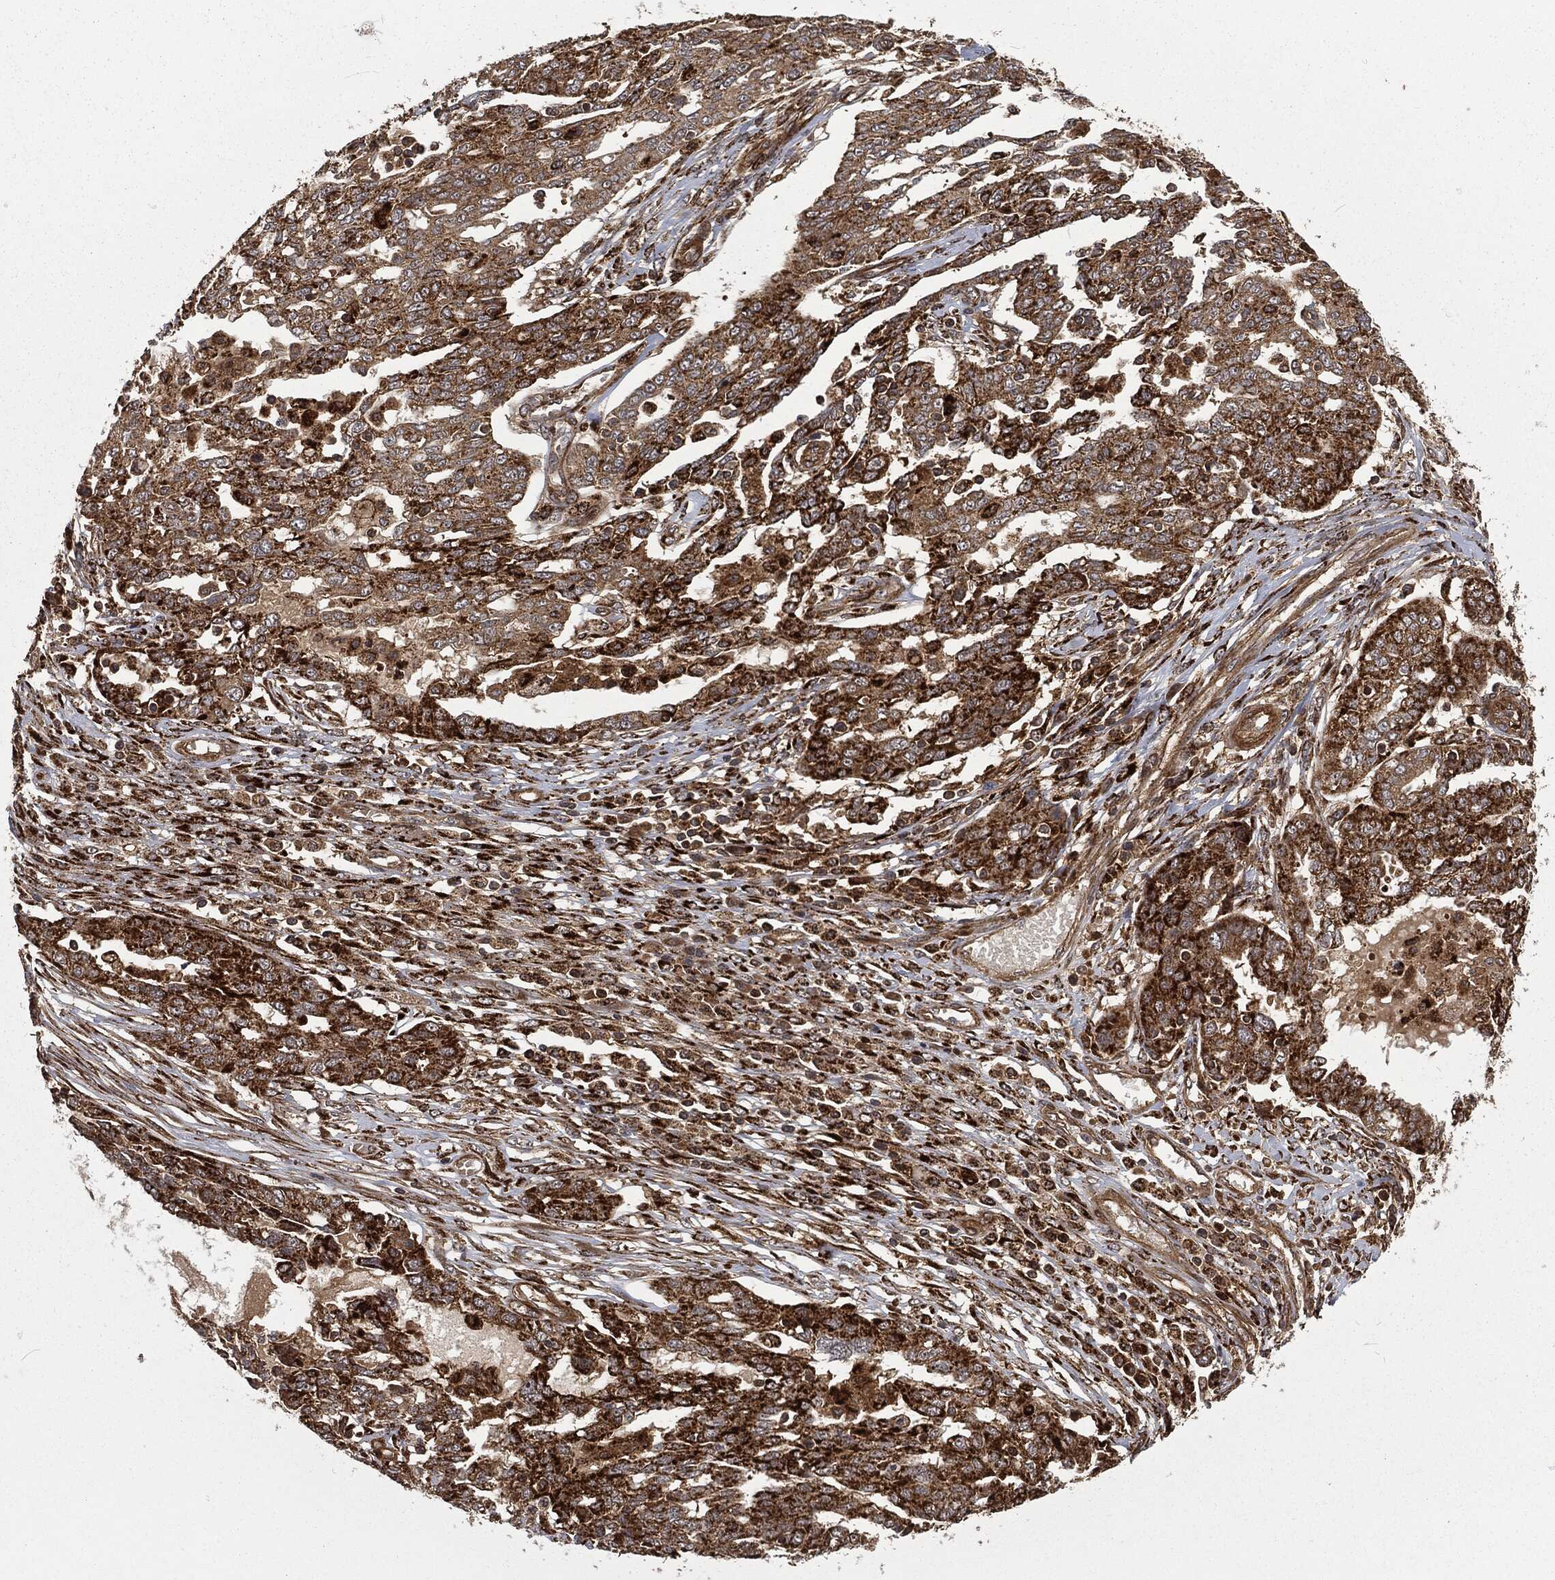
{"staining": {"intensity": "strong", "quantity": ">75%", "location": "cytoplasmic/membranous"}, "tissue": "ovarian cancer", "cell_type": "Tumor cells", "image_type": "cancer", "snomed": [{"axis": "morphology", "description": "Cystadenocarcinoma, serous, NOS"}, {"axis": "topography", "description": "Ovary"}], "caption": "Brown immunohistochemical staining in human serous cystadenocarcinoma (ovarian) demonstrates strong cytoplasmic/membranous staining in approximately >75% of tumor cells.", "gene": "RFTN1", "patient": {"sex": "female", "age": 67}}